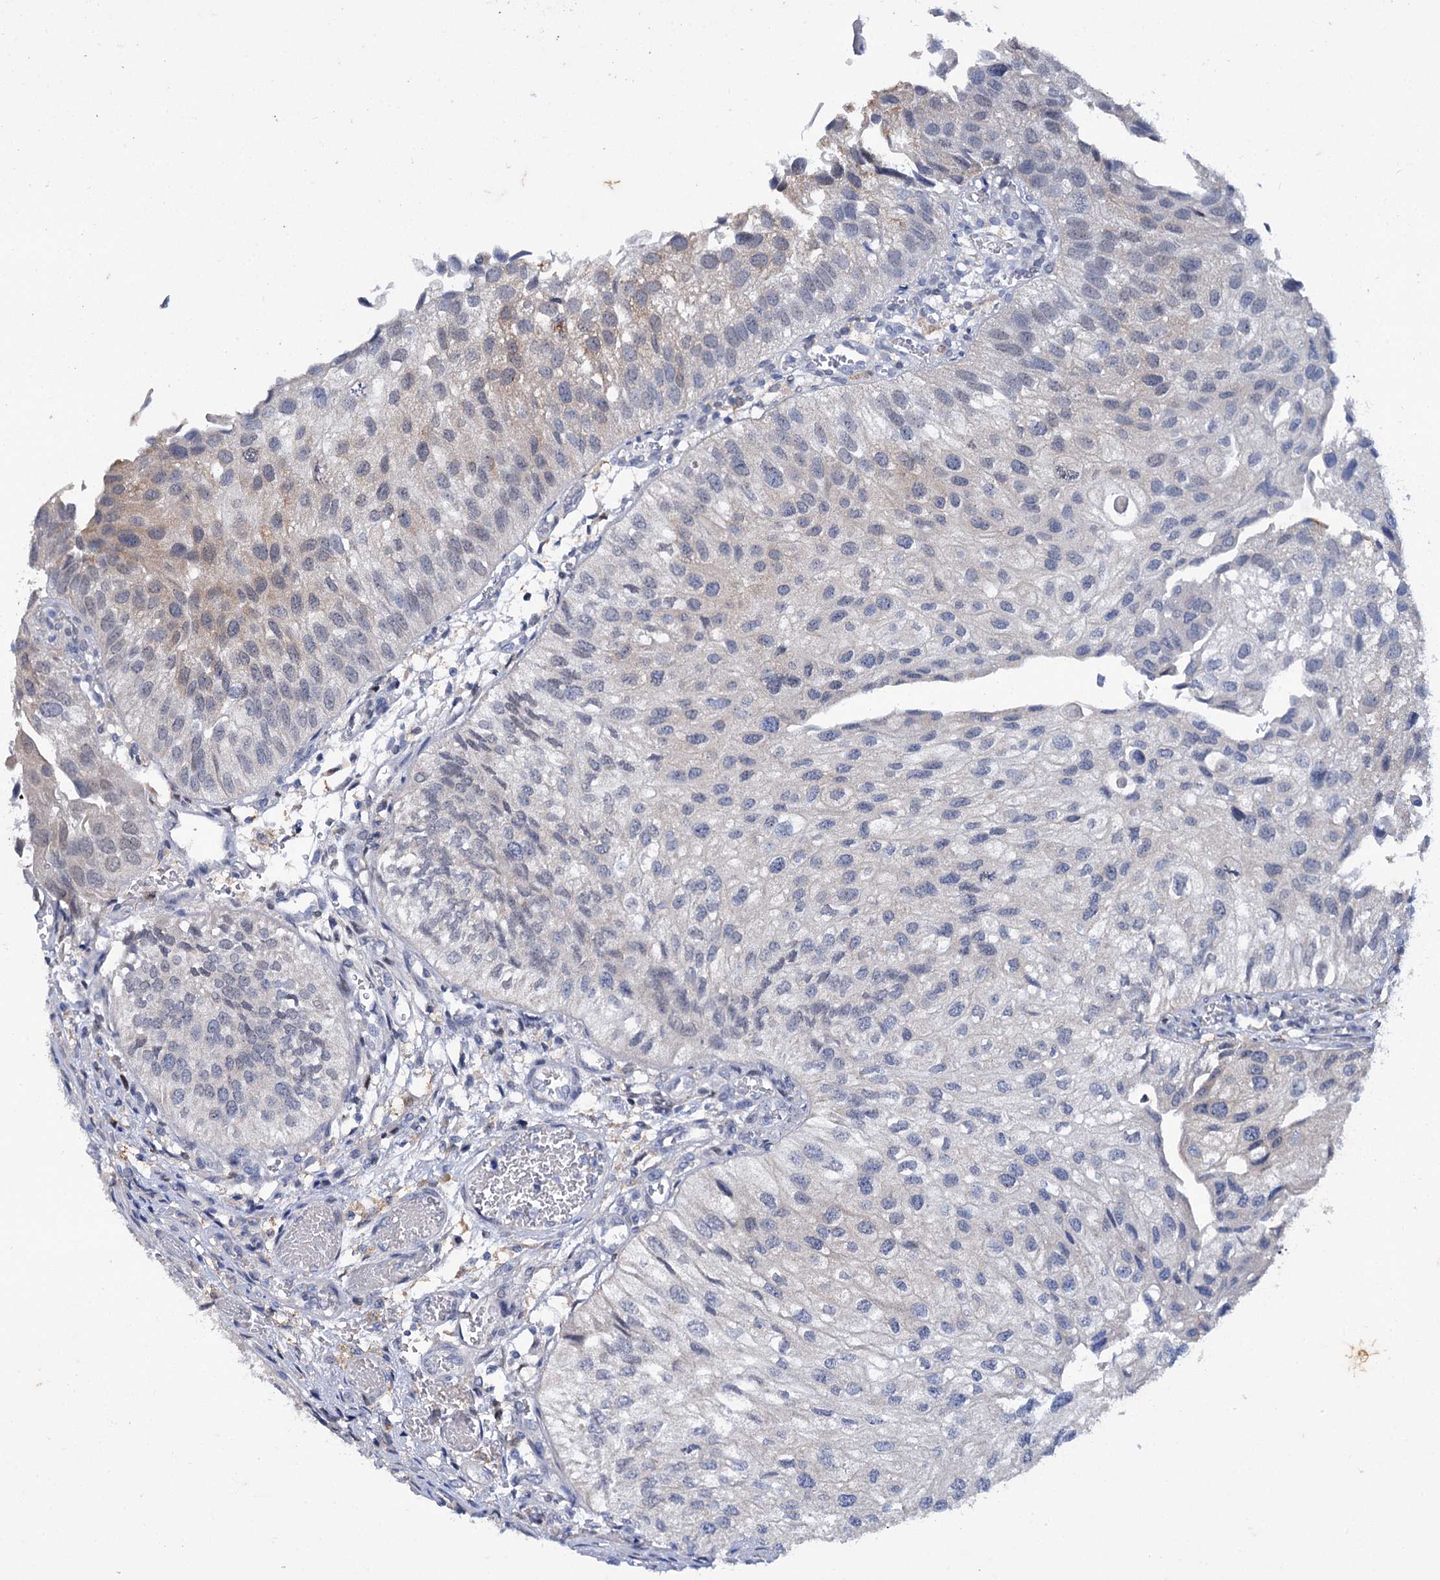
{"staining": {"intensity": "negative", "quantity": "none", "location": "none"}, "tissue": "urothelial cancer", "cell_type": "Tumor cells", "image_type": "cancer", "snomed": [{"axis": "morphology", "description": "Urothelial carcinoma, Low grade"}, {"axis": "topography", "description": "Urinary bladder"}], "caption": "Immunohistochemical staining of human urothelial cancer shows no significant staining in tumor cells.", "gene": "MID1IP1", "patient": {"sex": "female", "age": 89}}